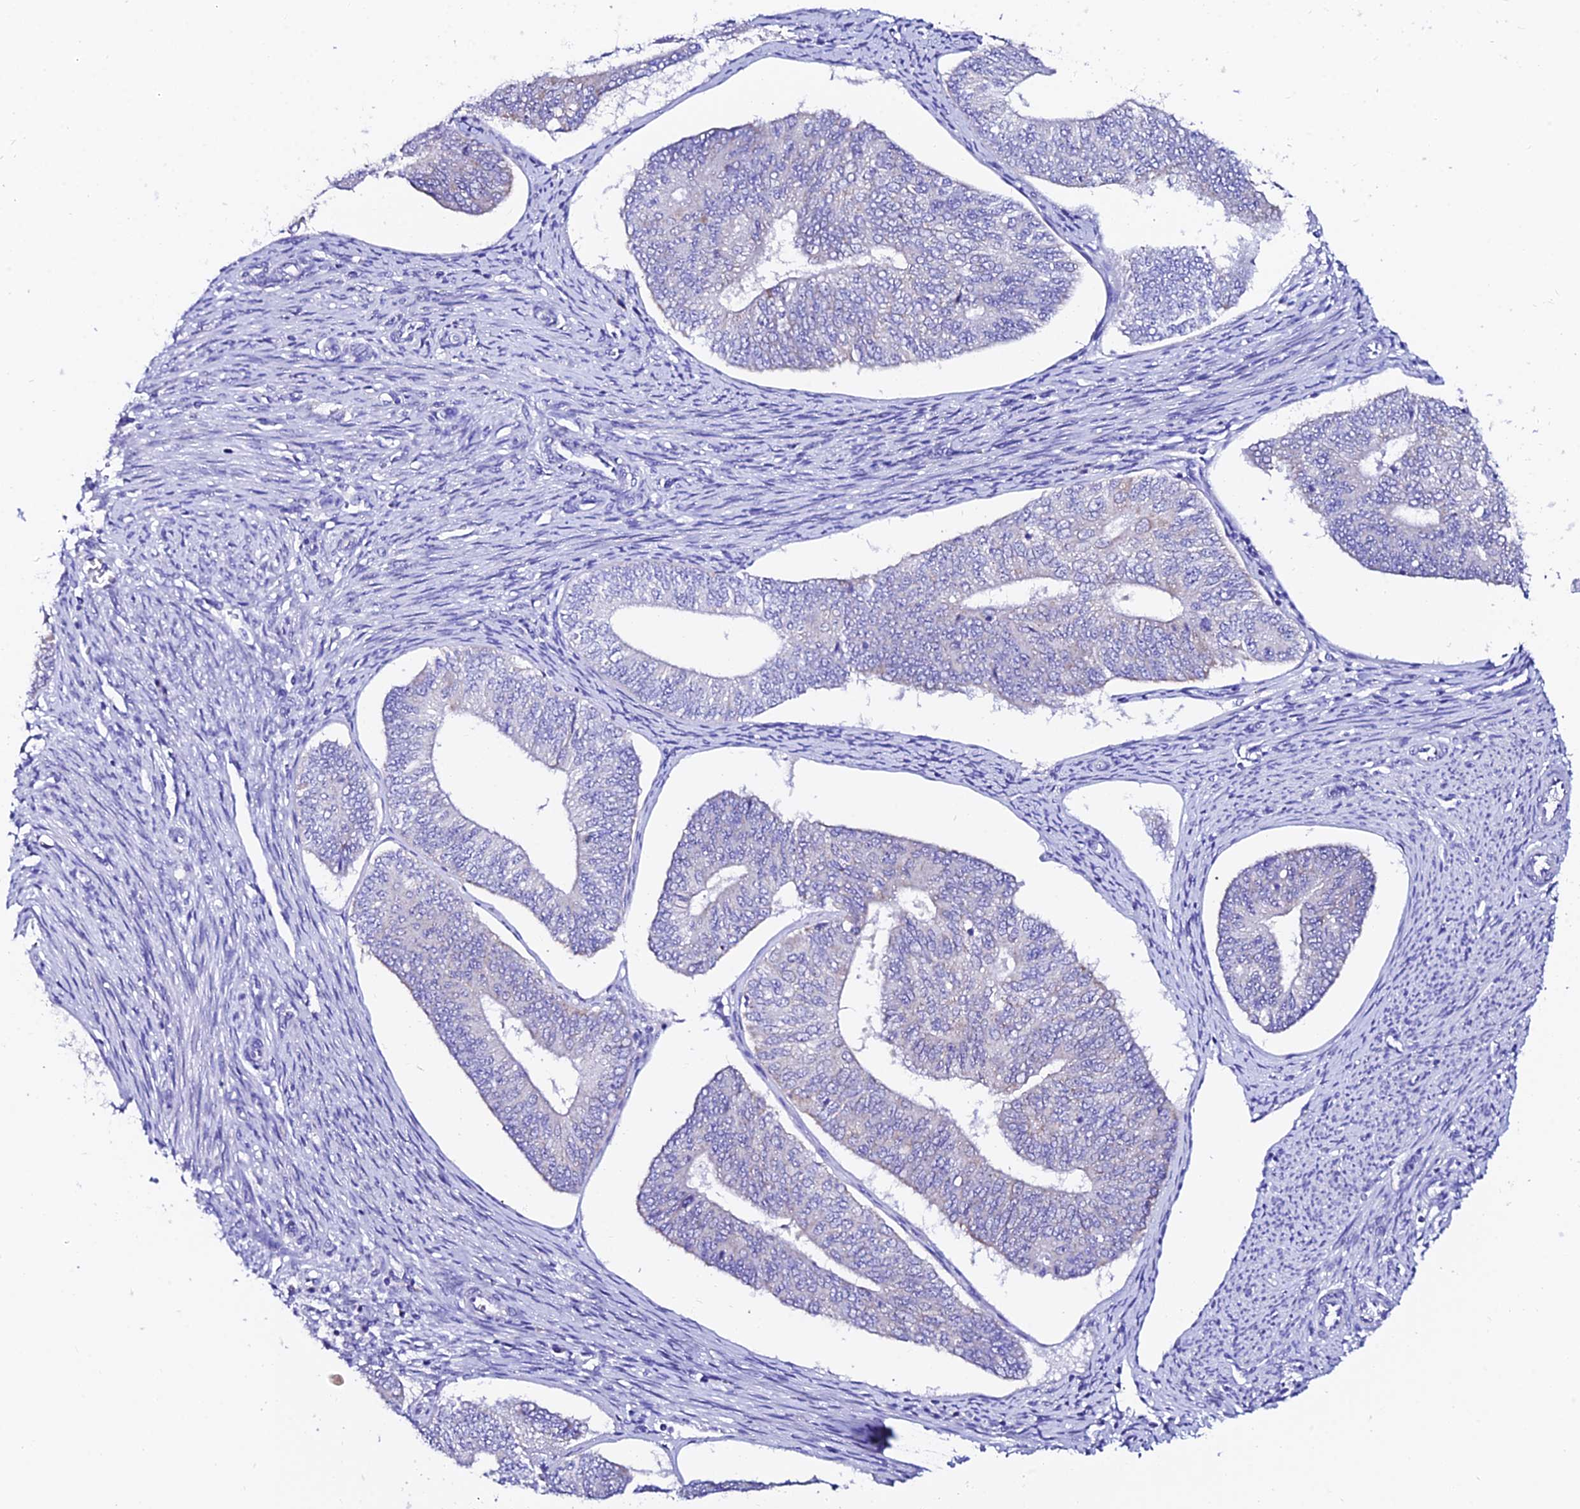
{"staining": {"intensity": "negative", "quantity": "none", "location": "none"}, "tissue": "endometrial cancer", "cell_type": "Tumor cells", "image_type": "cancer", "snomed": [{"axis": "morphology", "description": "Adenocarcinoma, NOS"}, {"axis": "topography", "description": "Endometrium"}], "caption": "DAB (3,3'-diaminobenzidine) immunohistochemical staining of endometrial cancer (adenocarcinoma) exhibits no significant expression in tumor cells. The staining is performed using DAB brown chromogen with nuclei counter-stained in using hematoxylin.", "gene": "CEP41", "patient": {"sex": "female", "age": 68}}